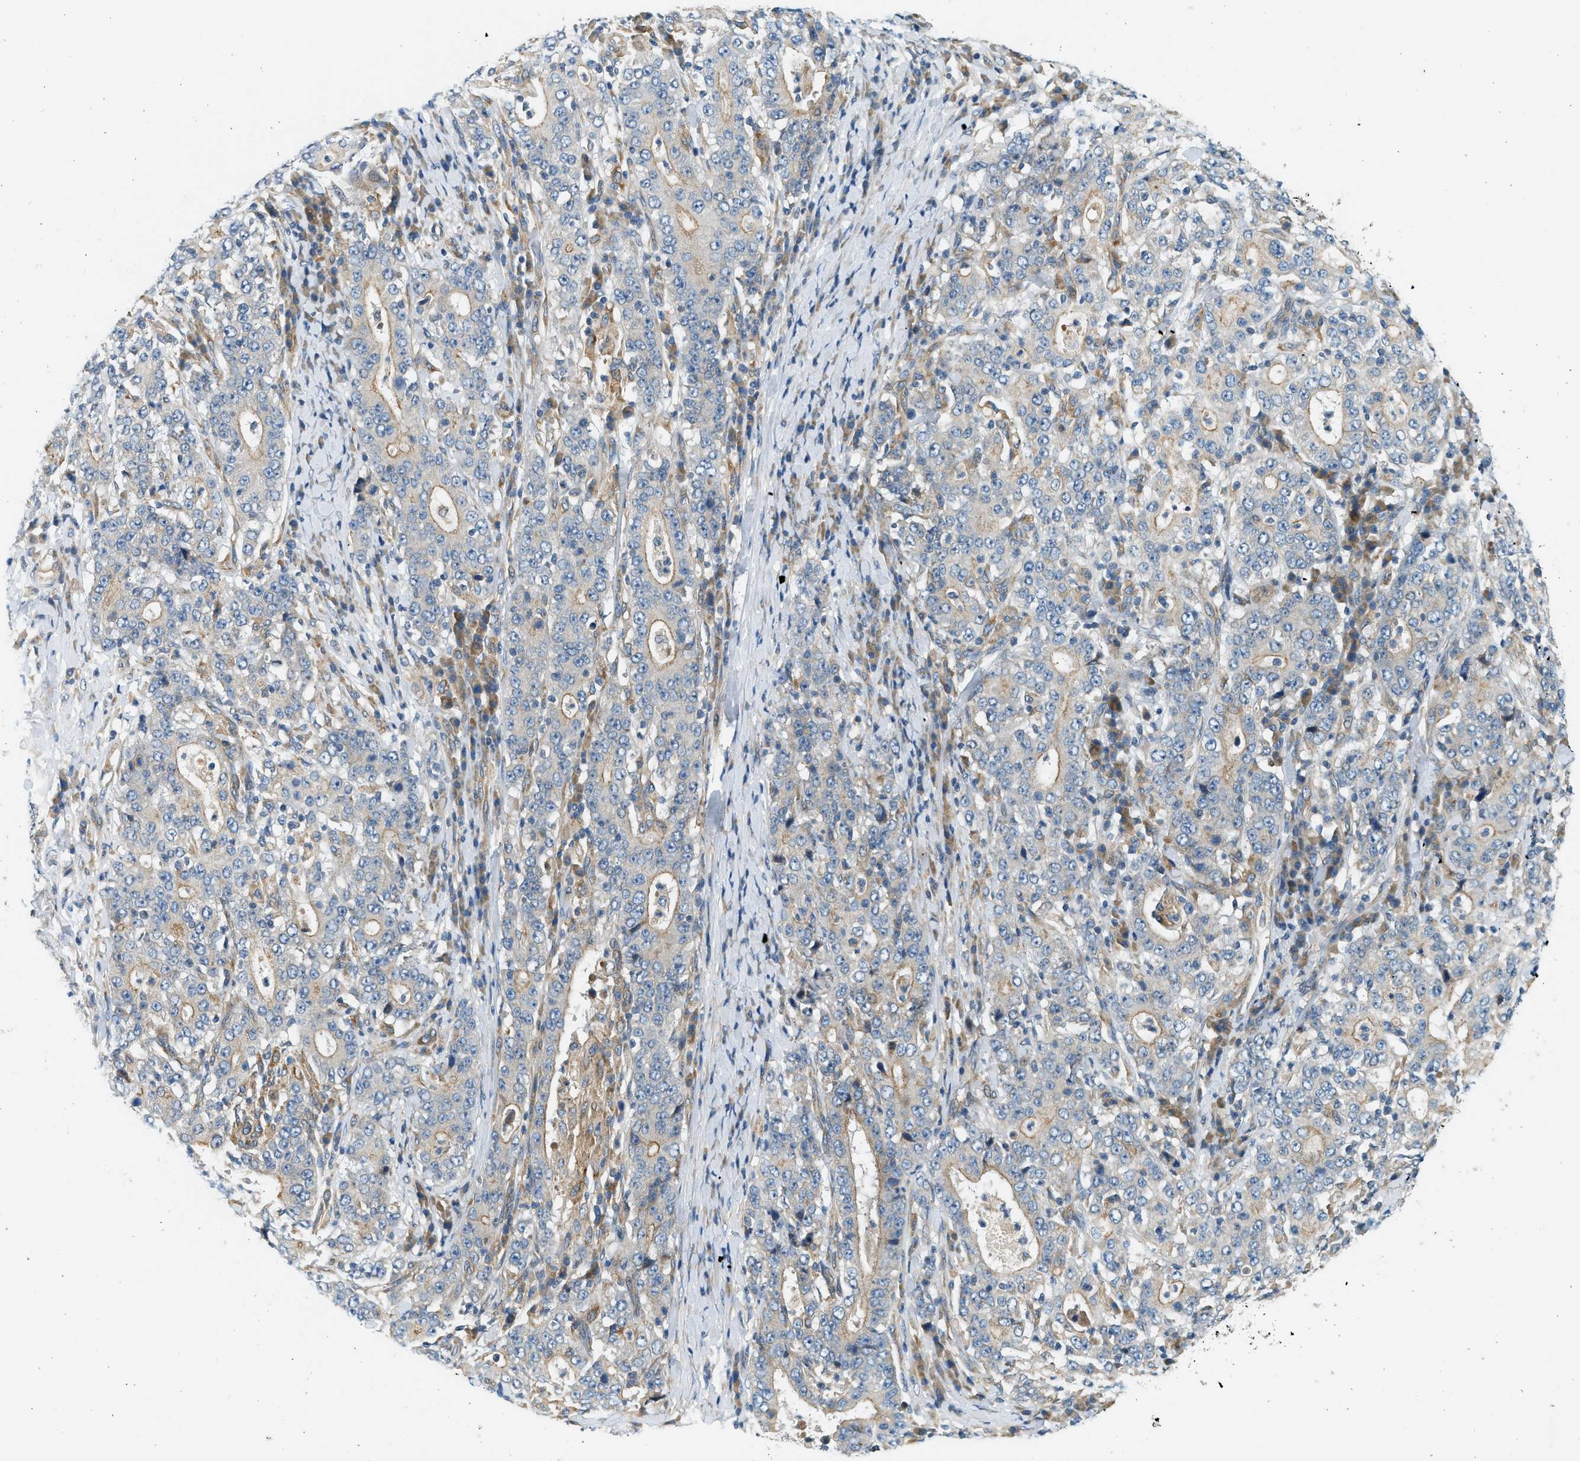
{"staining": {"intensity": "weak", "quantity": ">75%", "location": "cytoplasmic/membranous"}, "tissue": "stomach cancer", "cell_type": "Tumor cells", "image_type": "cancer", "snomed": [{"axis": "morphology", "description": "Normal tissue, NOS"}, {"axis": "morphology", "description": "Adenocarcinoma, NOS"}, {"axis": "topography", "description": "Stomach, upper"}, {"axis": "topography", "description": "Stomach"}], "caption": "Stomach adenocarcinoma tissue shows weak cytoplasmic/membranous staining in about >75% of tumor cells (DAB (3,3'-diaminobenzidine) = brown stain, brightfield microscopy at high magnification).", "gene": "KDELR2", "patient": {"sex": "male", "age": 59}}